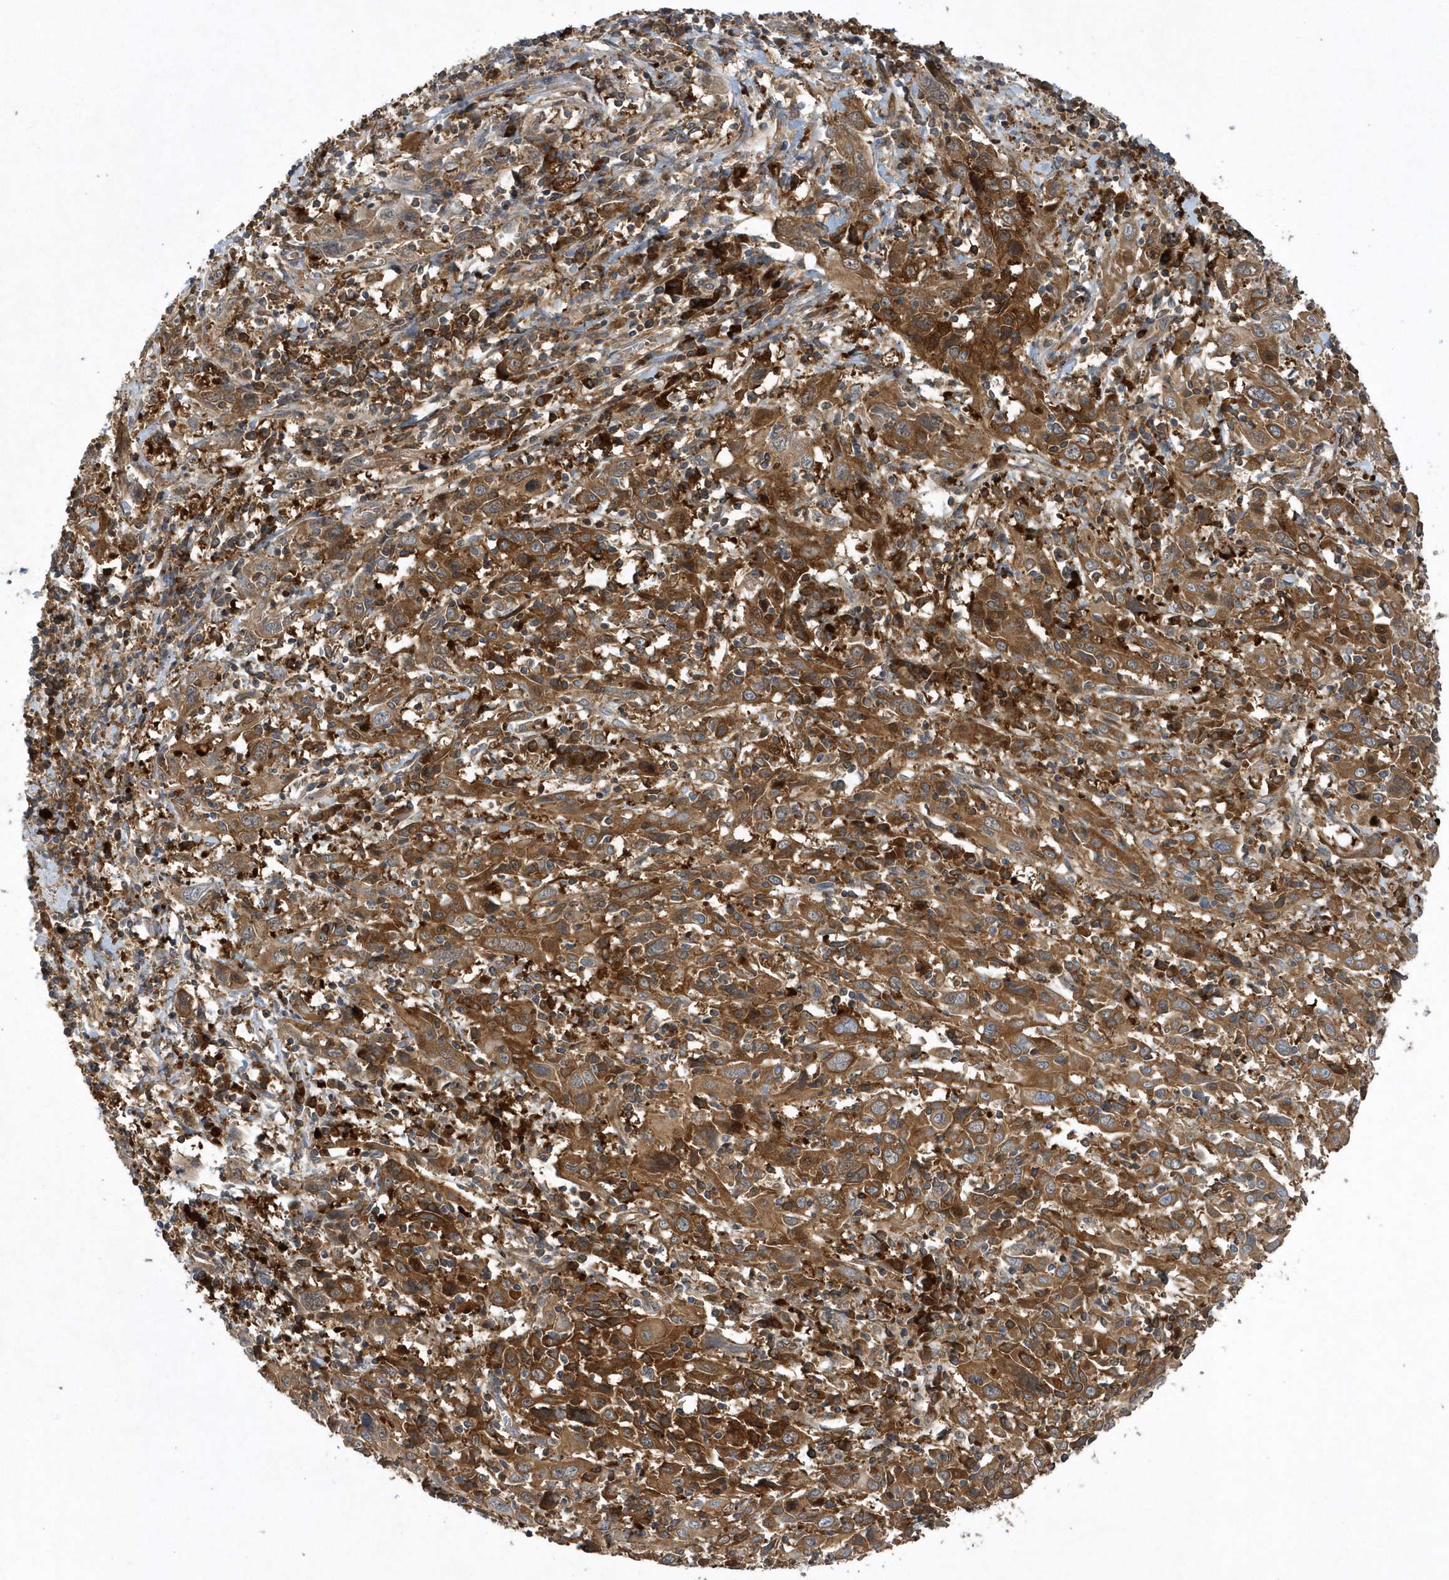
{"staining": {"intensity": "moderate", "quantity": ">75%", "location": "cytoplasmic/membranous"}, "tissue": "cervical cancer", "cell_type": "Tumor cells", "image_type": "cancer", "snomed": [{"axis": "morphology", "description": "Squamous cell carcinoma, NOS"}, {"axis": "topography", "description": "Cervix"}], "caption": "The photomicrograph displays a brown stain indicating the presence of a protein in the cytoplasmic/membranous of tumor cells in squamous cell carcinoma (cervical).", "gene": "PAICS", "patient": {"sex": "female", "age": 46}}